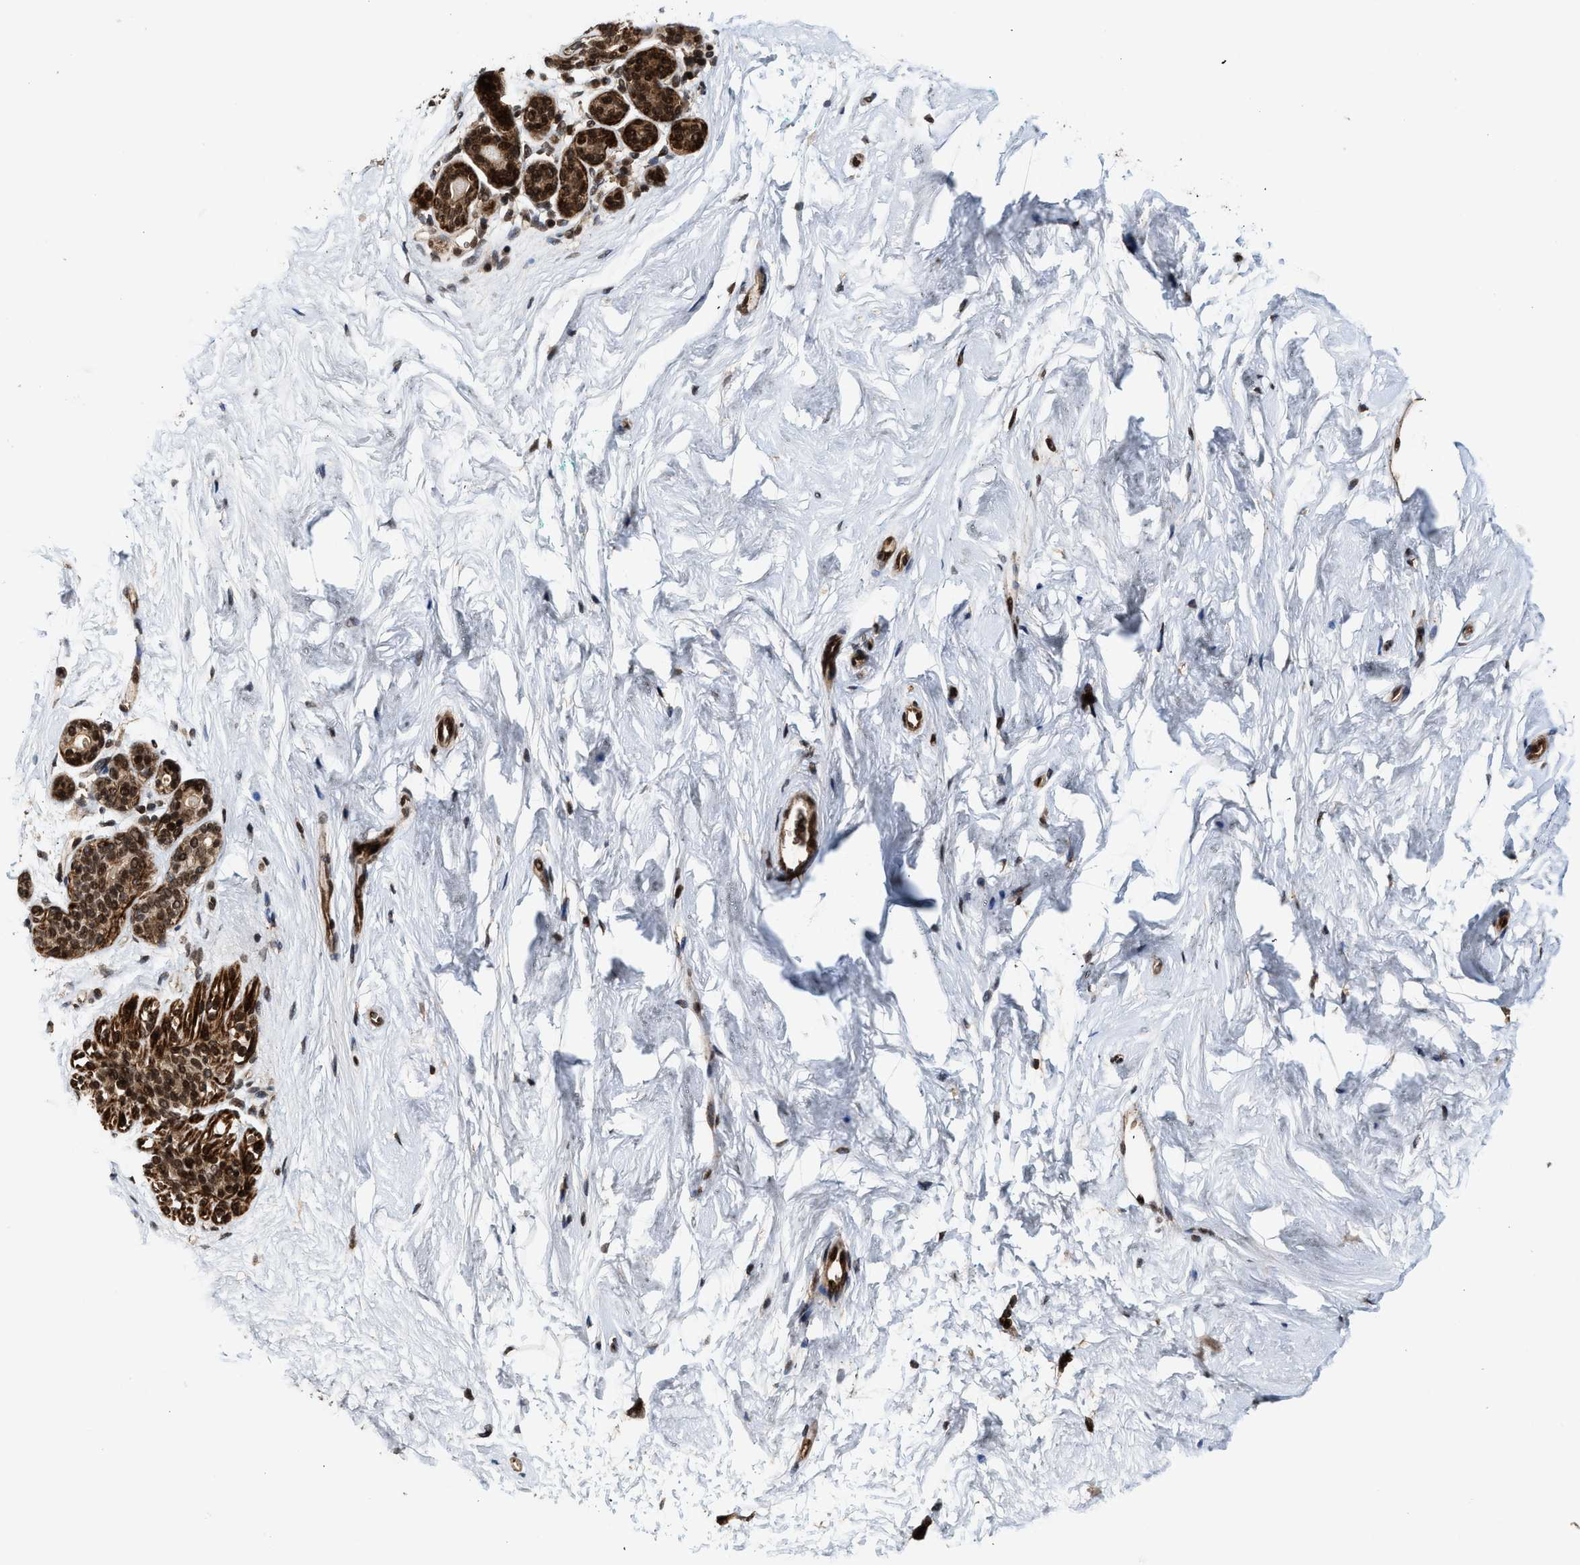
{"staining": {"intensity": "moderate", "quantity": ">75%", "location": "nuclear"}, "tissue": "breast", "cell_type": "Adipocytes", "image_type": "normal", "snomed": [{"axis": "morphology", "description": "Normal tissue, NOS"}, {"axis": "topography", "description": "Breast"}], "caption": "A high-resolution image shows IHC staining of unremarkable breast, which demonstrates moderate nuclear expression in approximately >75% of adipocytes. (IHC, brightfield microscopy, high magnification).", "gene": "MDM2", "patient": {"sex": "female", "age": 52}}